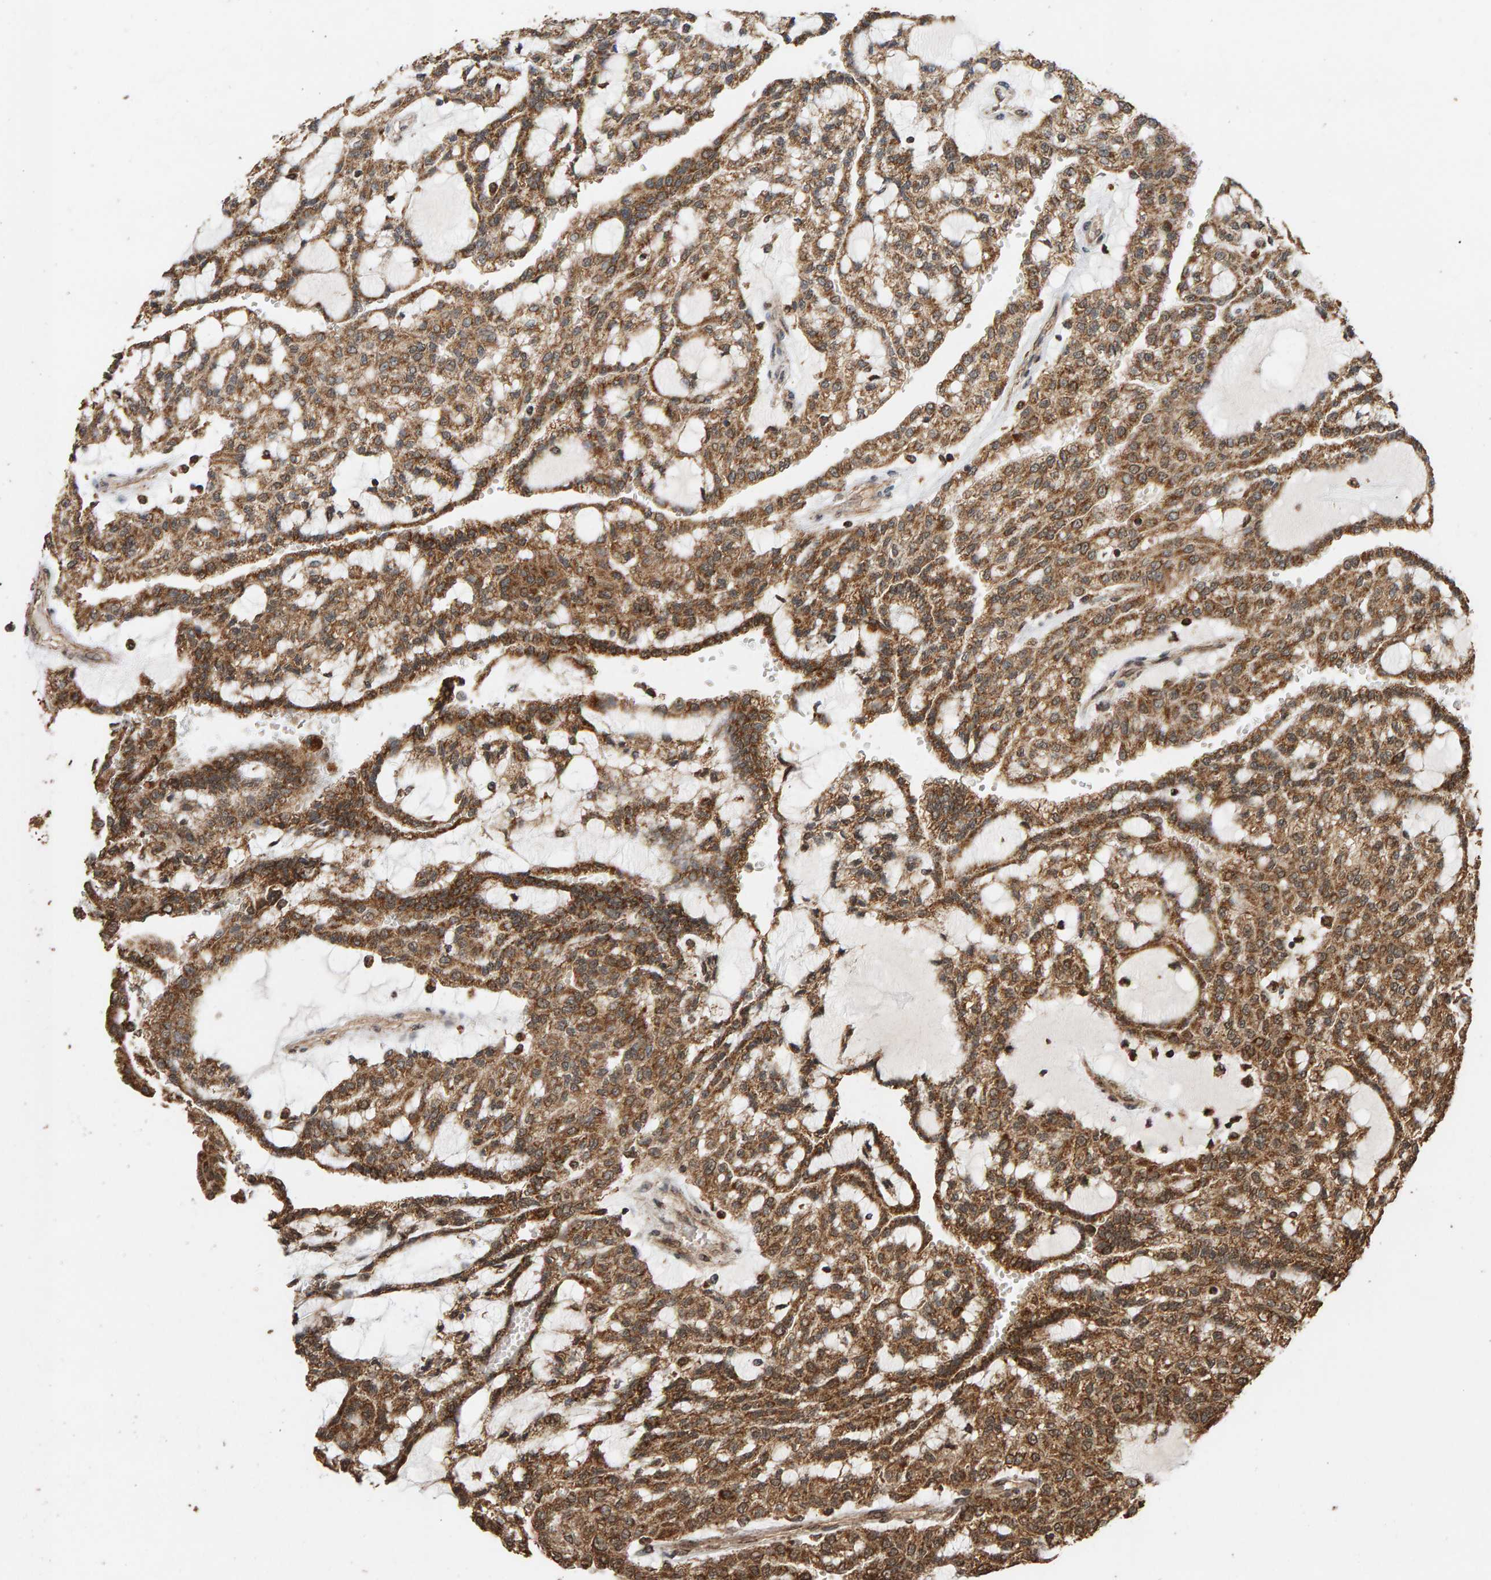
{"staining": {"intensity": "moderate", "quantity": ">75%", "location": "cytoplasmic/membranous"}, "tissue": "renal cancer", "cell_type": "Tumor cells", "image_type": "cancer", "snomed": [{"axis": "morphology", "description": "Adenocarcinoma, NOS"}, {"axis": "topography", "description": "Kidney"}], "caption": "Brown immunohistochemical staining in renal cancer exhibits moderate cytoplasmic/membranous positivity in approximately >75% of tumor cells. (DAB = brown stain, brightfield microscopy at high magnification).", "gene": "GSTK1", "patient": {"sex": "male", "age": 63}}